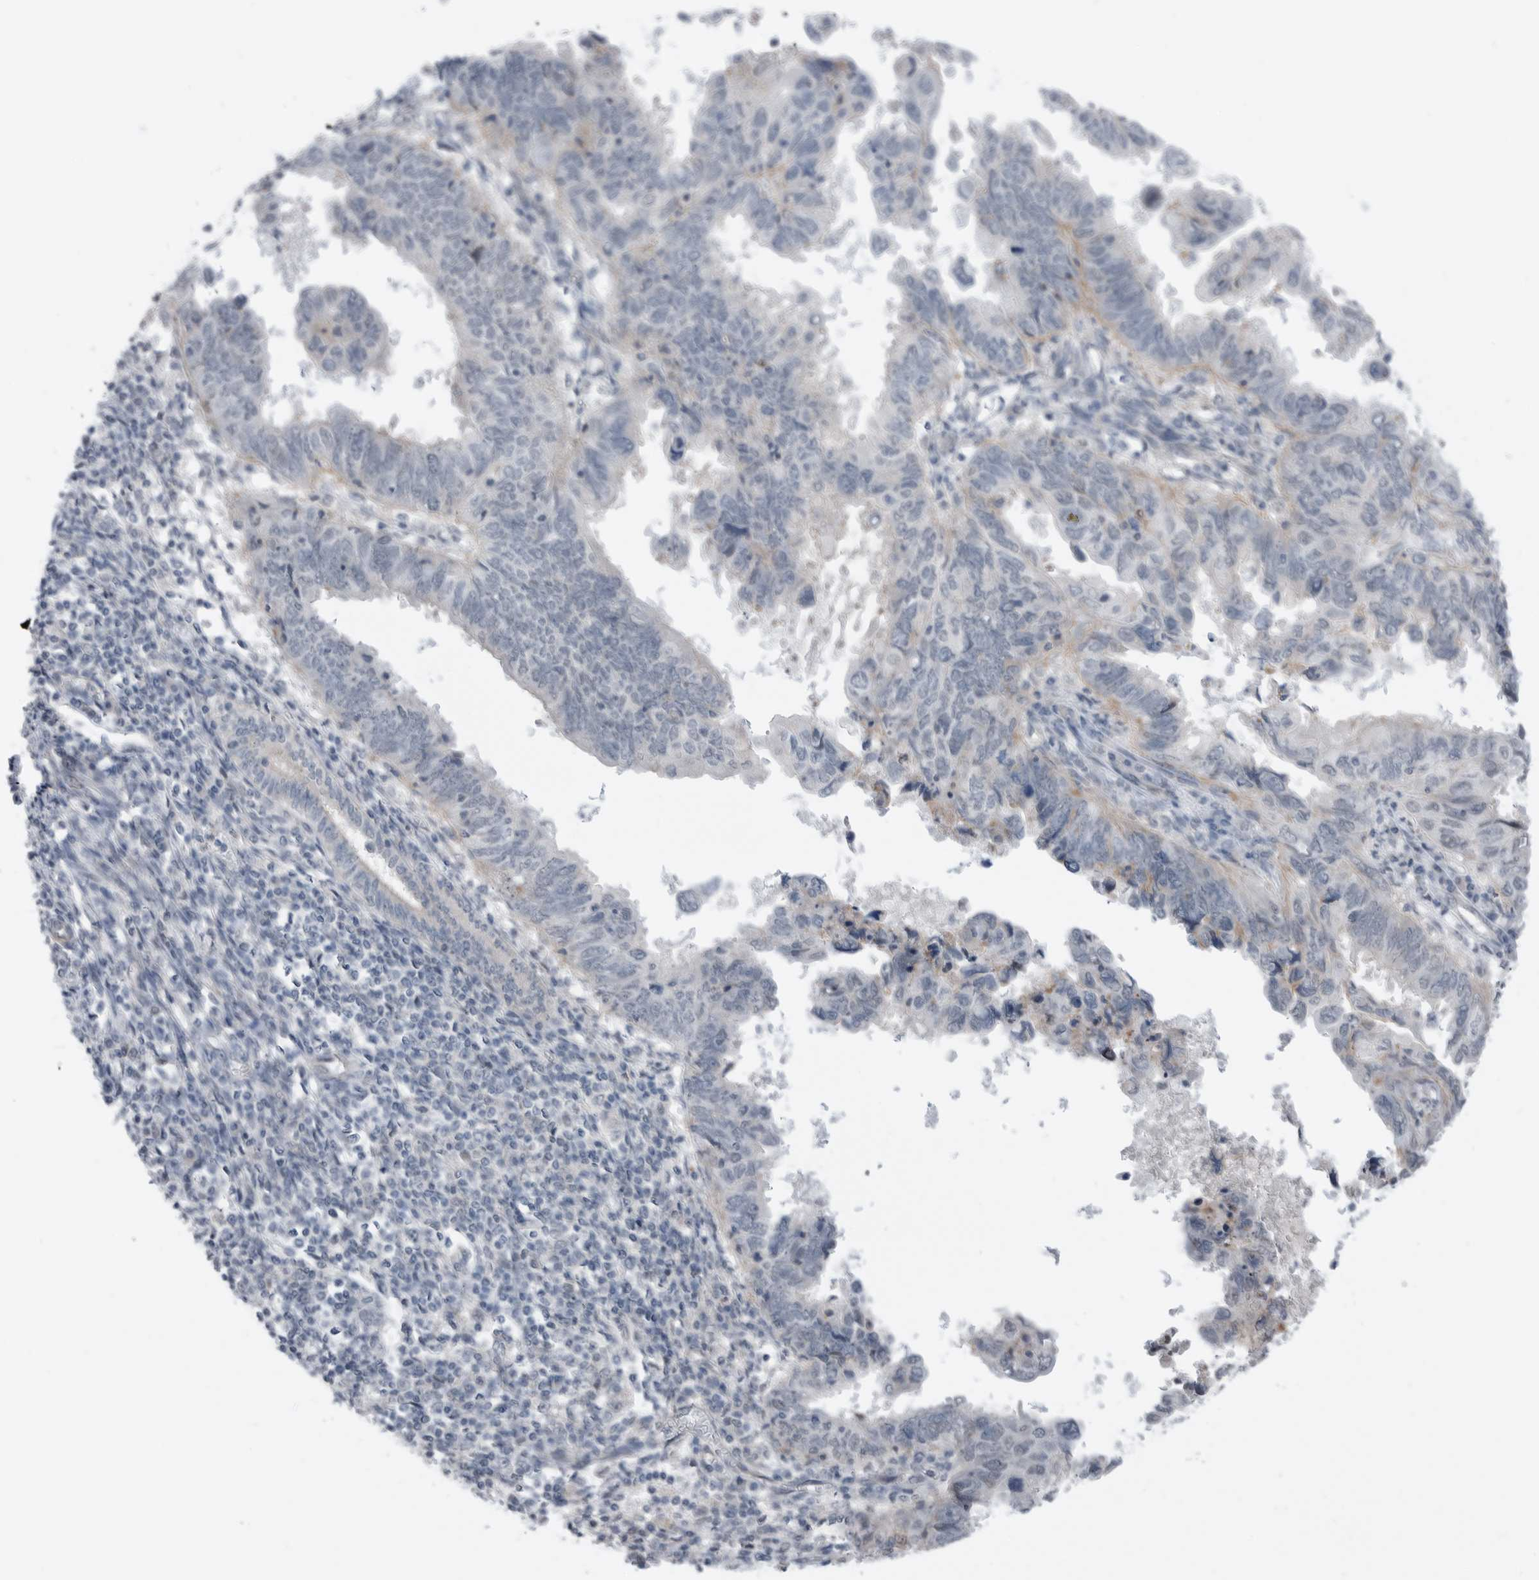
{"staining": {"intensity": "weak", "quantity": "25%-75%", "location": "cytoplasmic/membranous"}, "tissue": "endometrial cancer", "cell_type": "Tumor cells", "image_type": "cancer", "snomed": [{"axis": "morphology", "description": "Adenocarcinoma, NOS"}, {"axis": "topography", "description": "Uterus"}], "caption": "Endometrial cancer (adenocarcinoma) stained with a protein marker demonstrates weak staining in tumor cells.", "gene": "NTAQ1", "patient": {"sex": "female", "age": 77}}